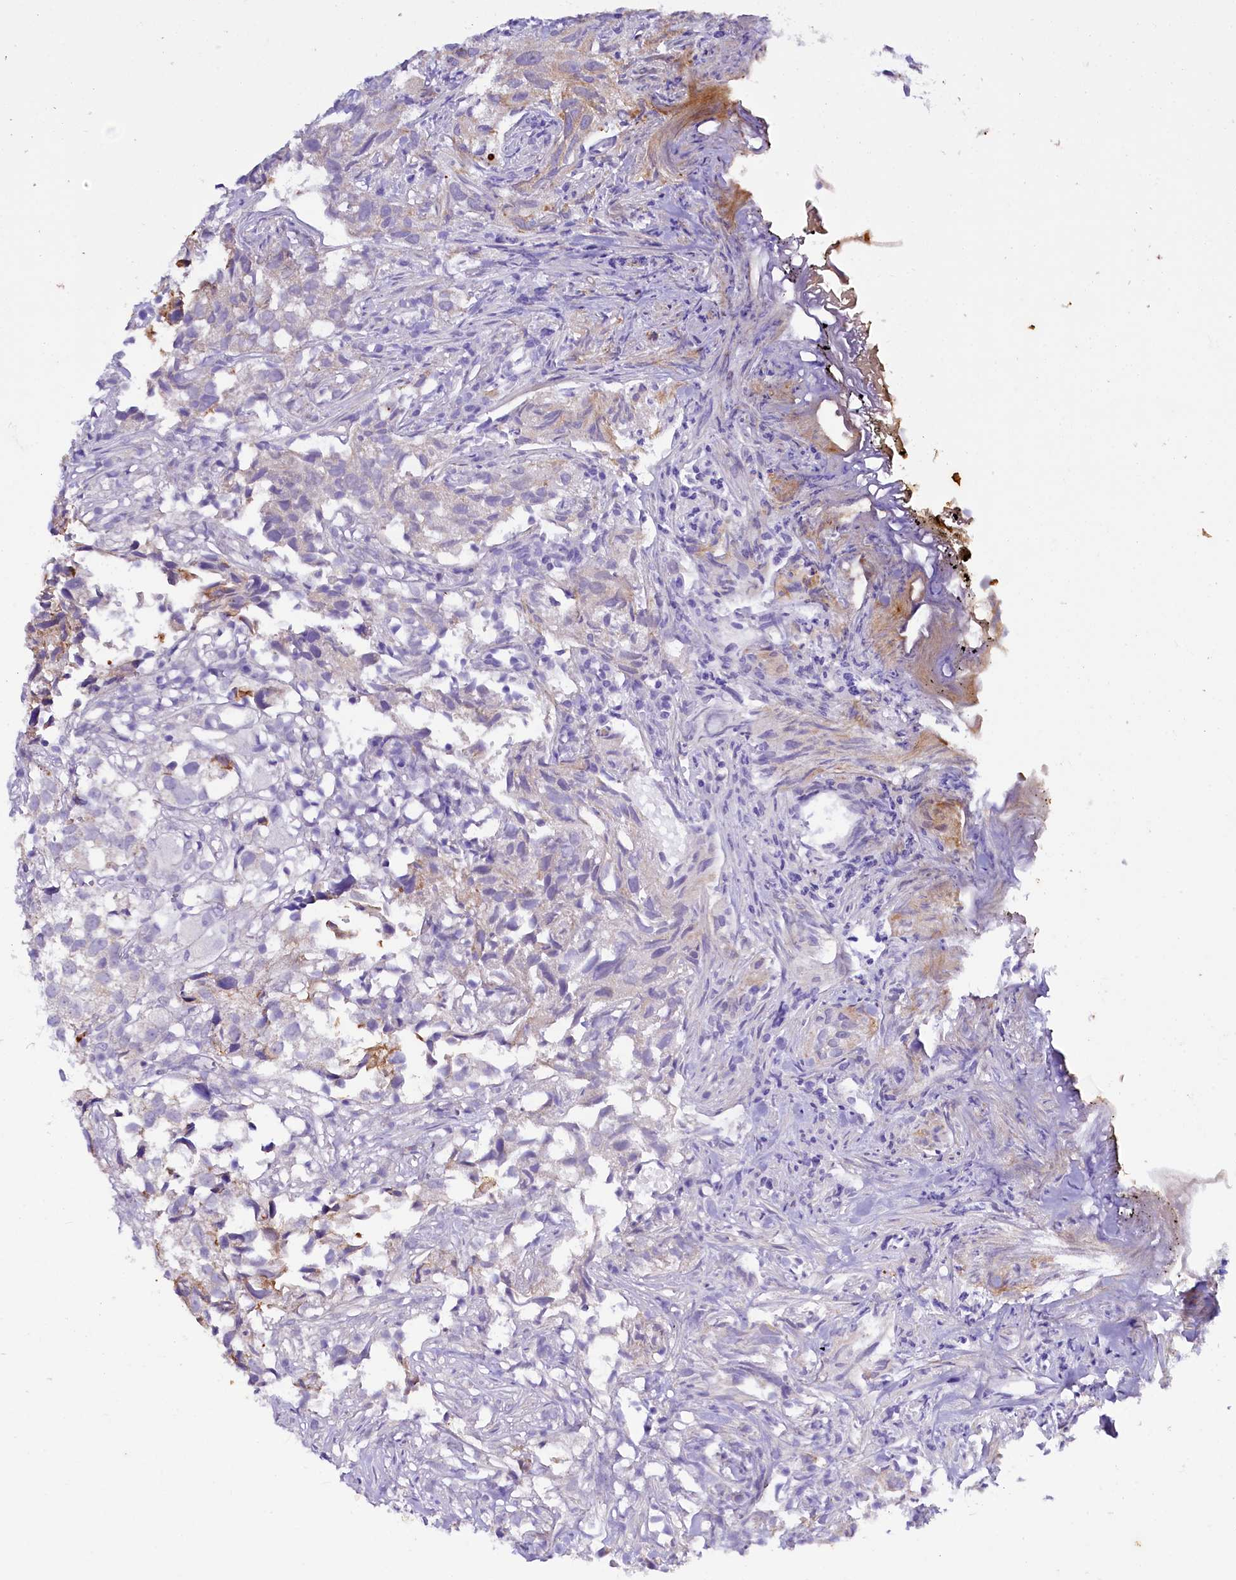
{"staining": {"intensity": "moderate", "quantity": "<25%", "location": "cytoplasmic/membranous"}, "tissue": "urothelial cancer", "cell_type": "Tumor cells", "image_type": "cancer", "snomed": [{"axis": "morphology", "description": "Urothelial carcinoma, High grade"}, {"axis": "topography", "description": "Urinary bladder"}], "caption": "High-magnification brightfield microscopy of urothelial carcinoma (high-grade) stained with DAB (3,3'-diaminobenzidine) (brown) and counterstained with hematoxylin (blue). tumor cells exhibit moderate cytoplasmic/membranous positivity is appreciated in approximately<25% of cells.", "gene": "FAAP20", "patient": {"sex": "female", "age": 75}}